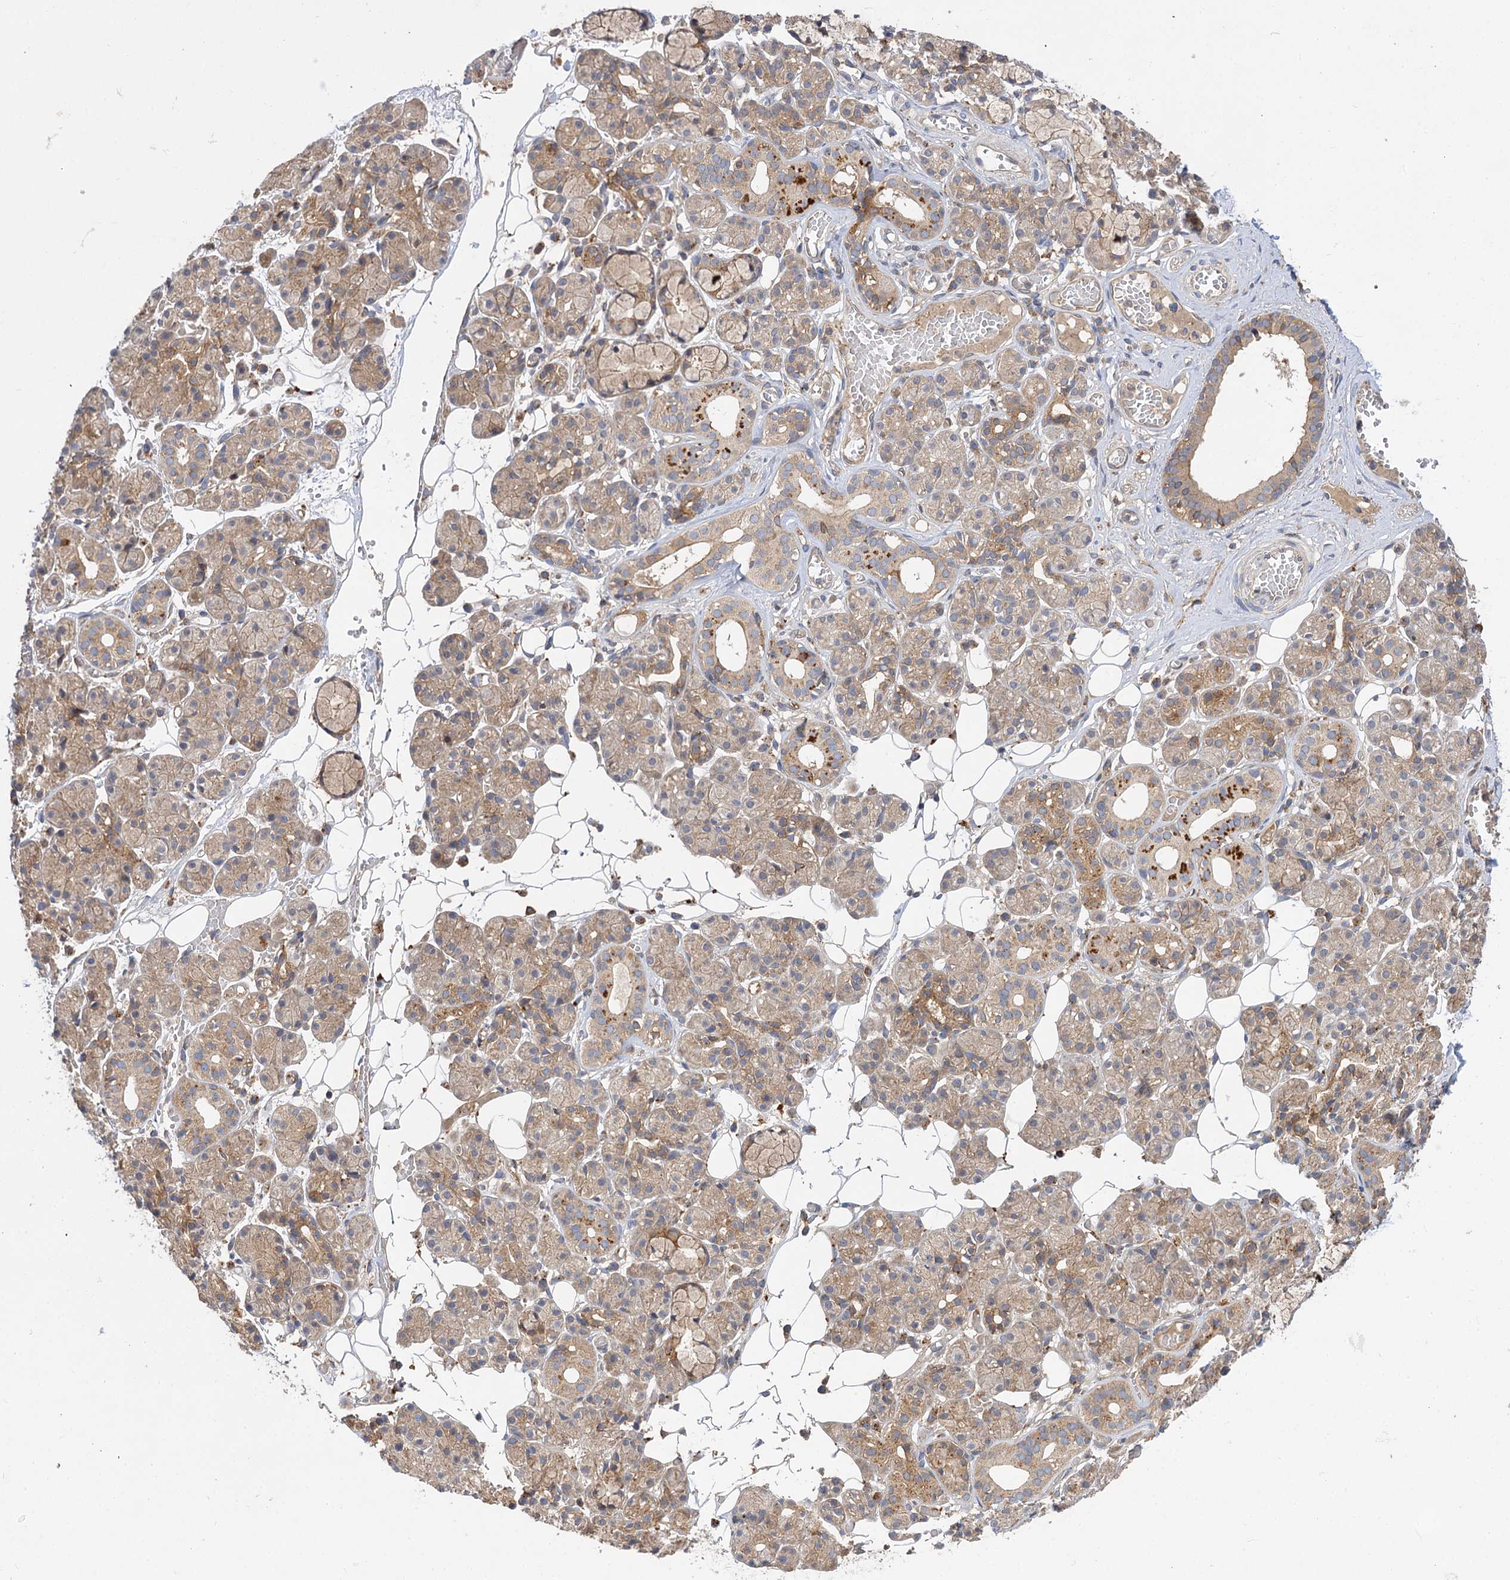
{"staining": {"intensity": "moderate", "quantity": "25%-75%", "location": "cytoplasmic/membranous"}, "tissue": "salivary gland", "cell_type": "Glandular cells", "image_type": "normal", "snomed": [{"axis": "morphology", "description": "Normal tissue, NOS"}, {"axis": "topography", "description": "Salivary gland"}], "caption": "This micrograph reveals immunohistochemistry (IHC) staining of normal salivary gland, with medium moderate cytoplasmic/membranous staining in approximately 25%-75% of glandular cells.", "gene": "PATL1", "patient": {"sex": "male", "age": 63}}